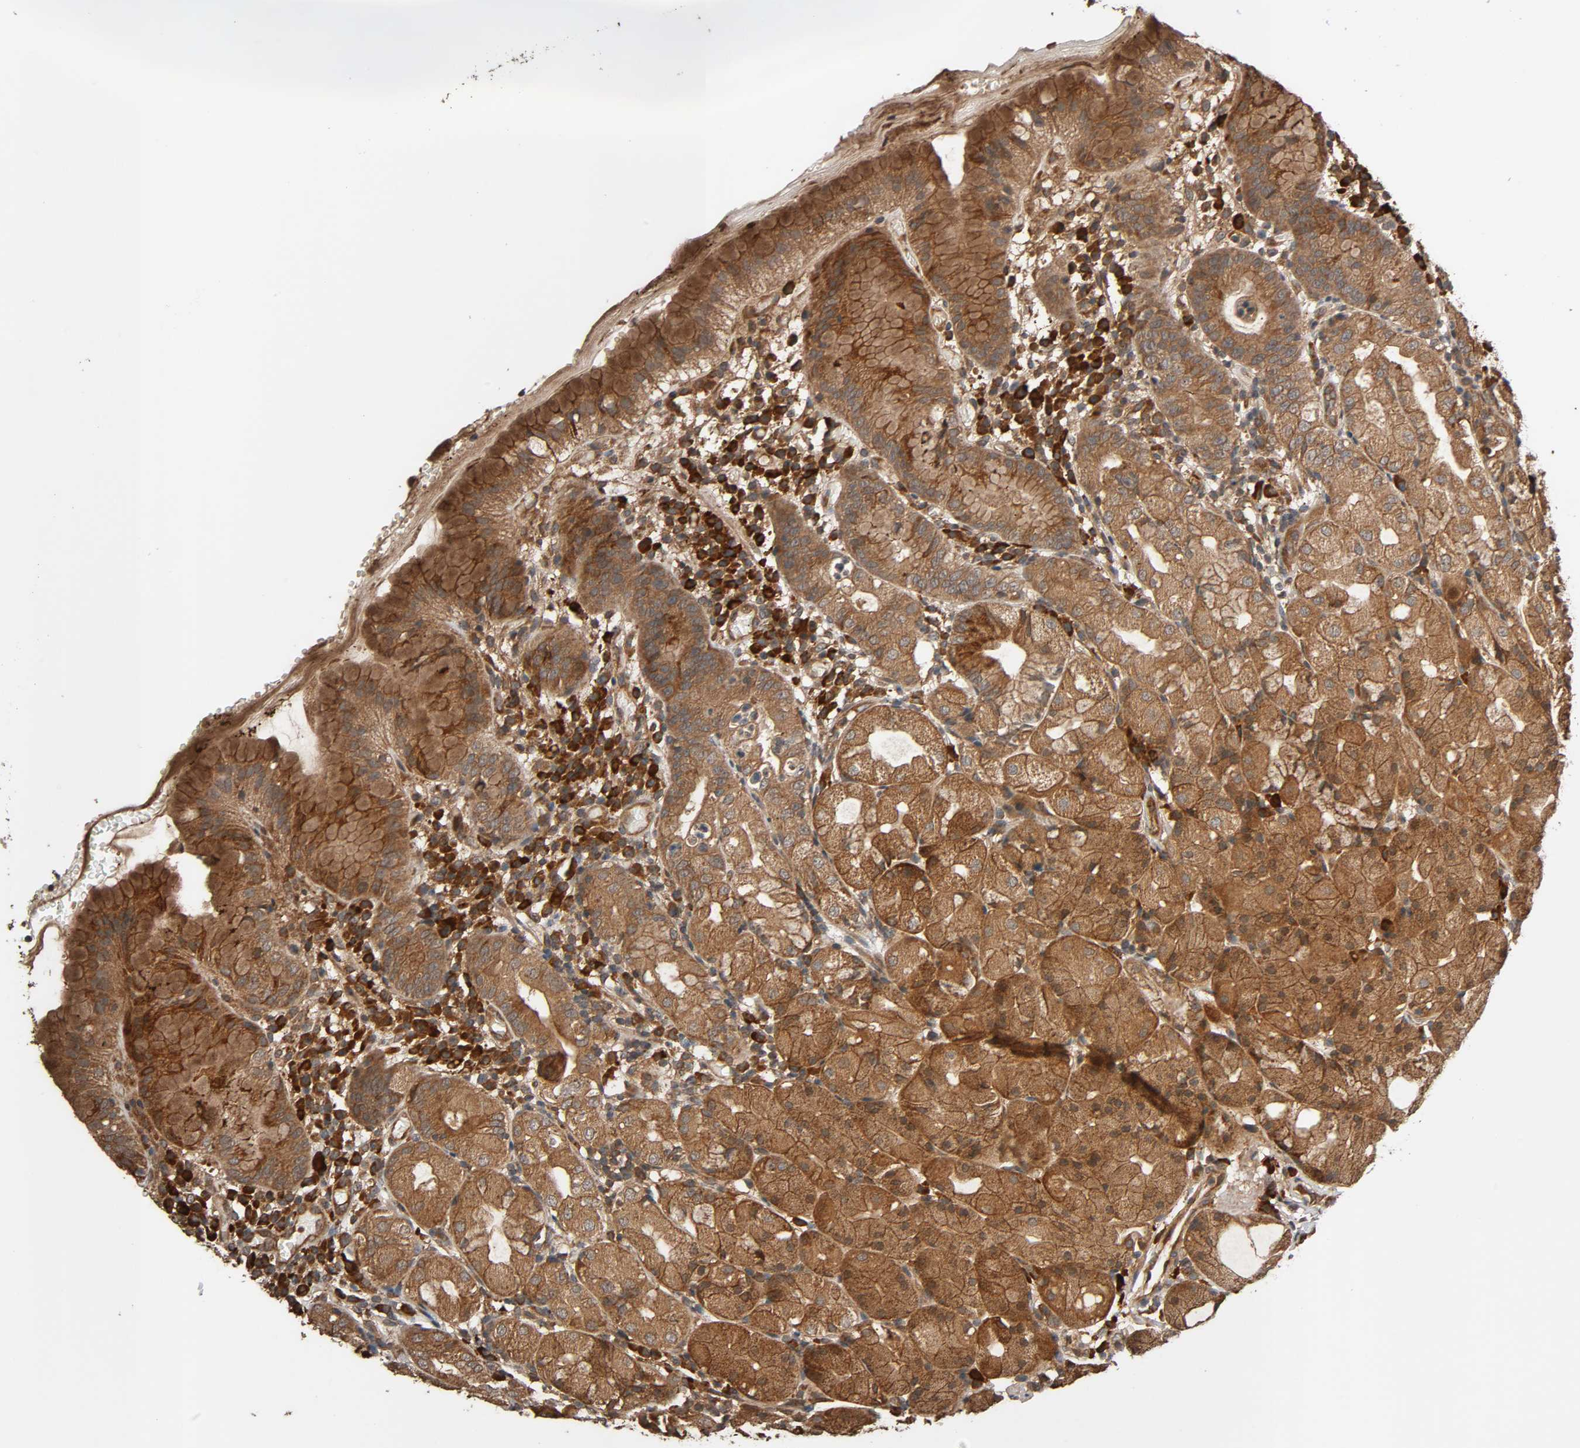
{"staining": {"intensity": "strong", "quantity": ">75%", "location": "cytoplasmic/membranous"}, "tissue": "stomach", "cell_type": "Glandular cells", "image_type": "normal", "snomed": [{"axis": "morphology", "description": "Normal tissue, NOS"}, {"axis": "topography", "description": "Stomach"}, {"axis": "topography", "description": "Stomach, lower"}], "caption": "Glandular cells exhibit strong cytoplasmic/membranous positivity in approximately >75% of cells in normal stomach. The staining was performed using DAB (3,3'-diaminobenzidine) to visualize the protein expression in brown, while the nuclei were stained in blue with hematoxylin (Magnification: 20x).", "gene": "MAP3K8", "patient": {"sex": "female", "age": 75}}